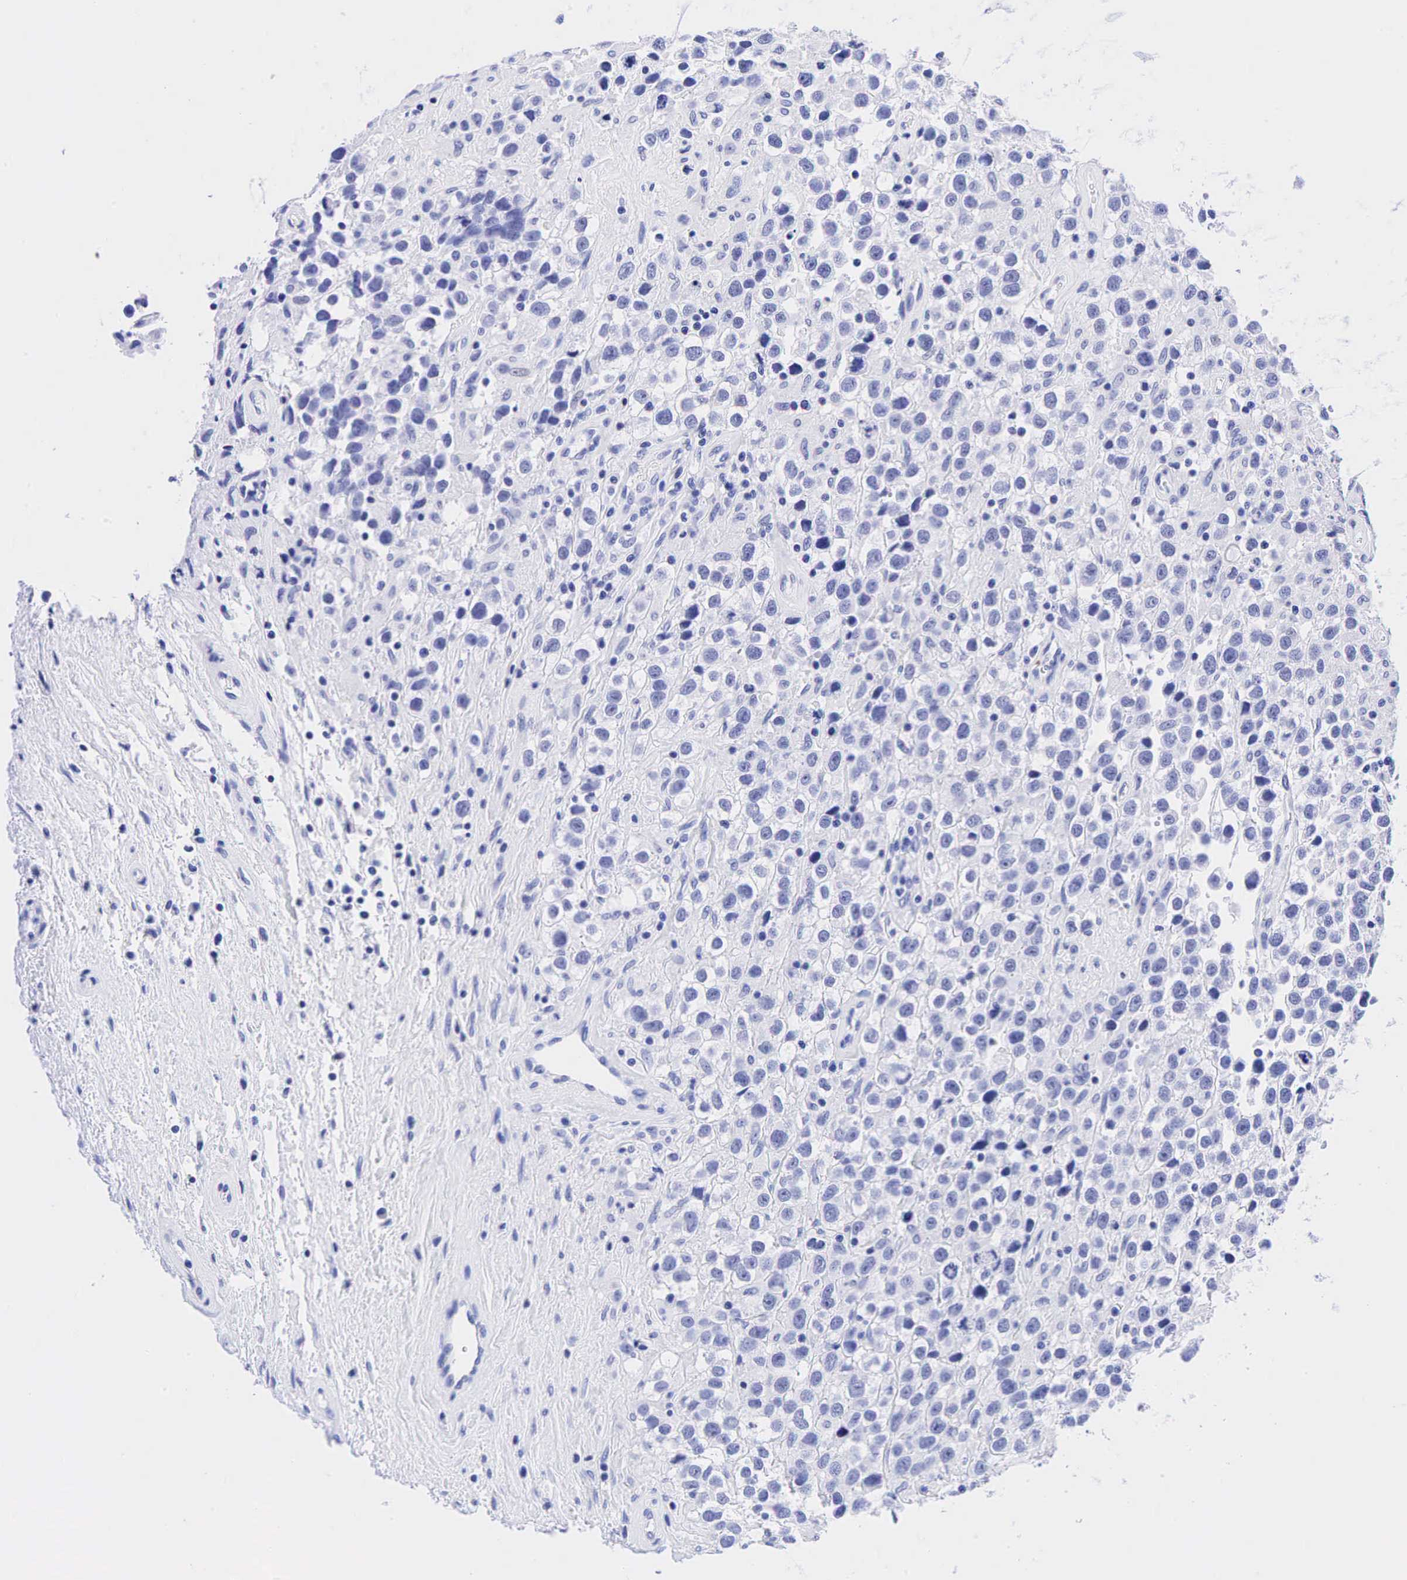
{"staining": {"intensity": "negative", "quantity": "none", "location": "none"}, "tissue": "testis cancer", "cell_type": "Tumor cells", "image_type": "cancer", "snomed": [{"axis": "morphology", "description": "Seminoma, NOS"}, {"axis": "topography", "description": "Testis"}], "caption": "DAB (3,3'-diaminobenzidine) immunohistochemical staining of testis cancer (seminoma) exhibits no significant positivity in tumor cells.", "gene": "CHGA", "patient": {"sex": "male", "age": 43}}